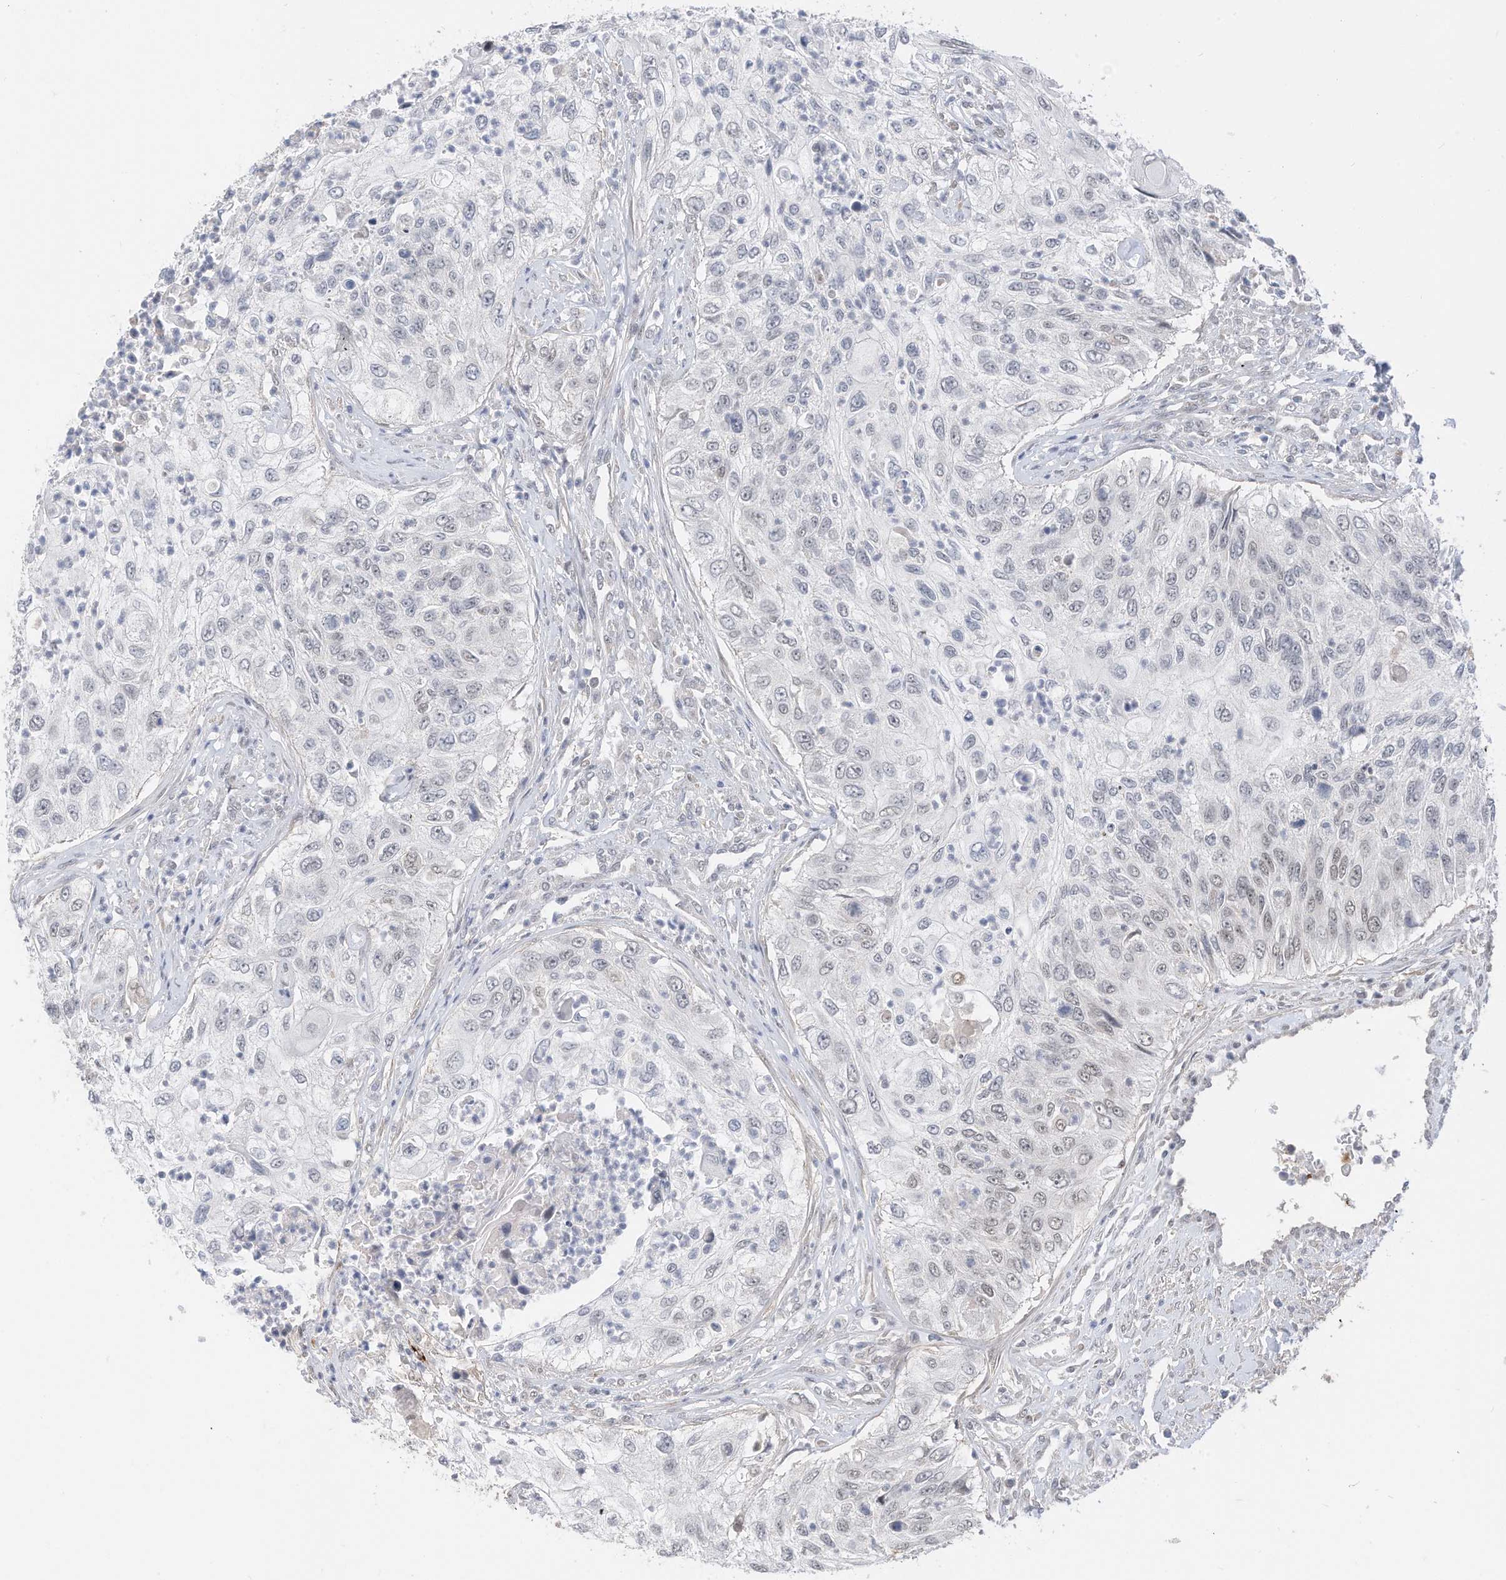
{"staining": {"intensity": "negative", "quantity": "none", "location": "none"}, "tissue": "urothelial cancer", "cell_type": "Tumor cells", "image_type": "cancer", "snomed": [{"axis": "morphology", "description": "Urothelial carcinoma, High grade"}, {"axis": "topography", "description": "Urinary bladder"}], "caption": "High-grade urothelial carcinoma stained for a protein using IHC demonstrates no positivity tumor cells.", "gene": "OGT", "patient": {"sex": "female", "age": 60}}